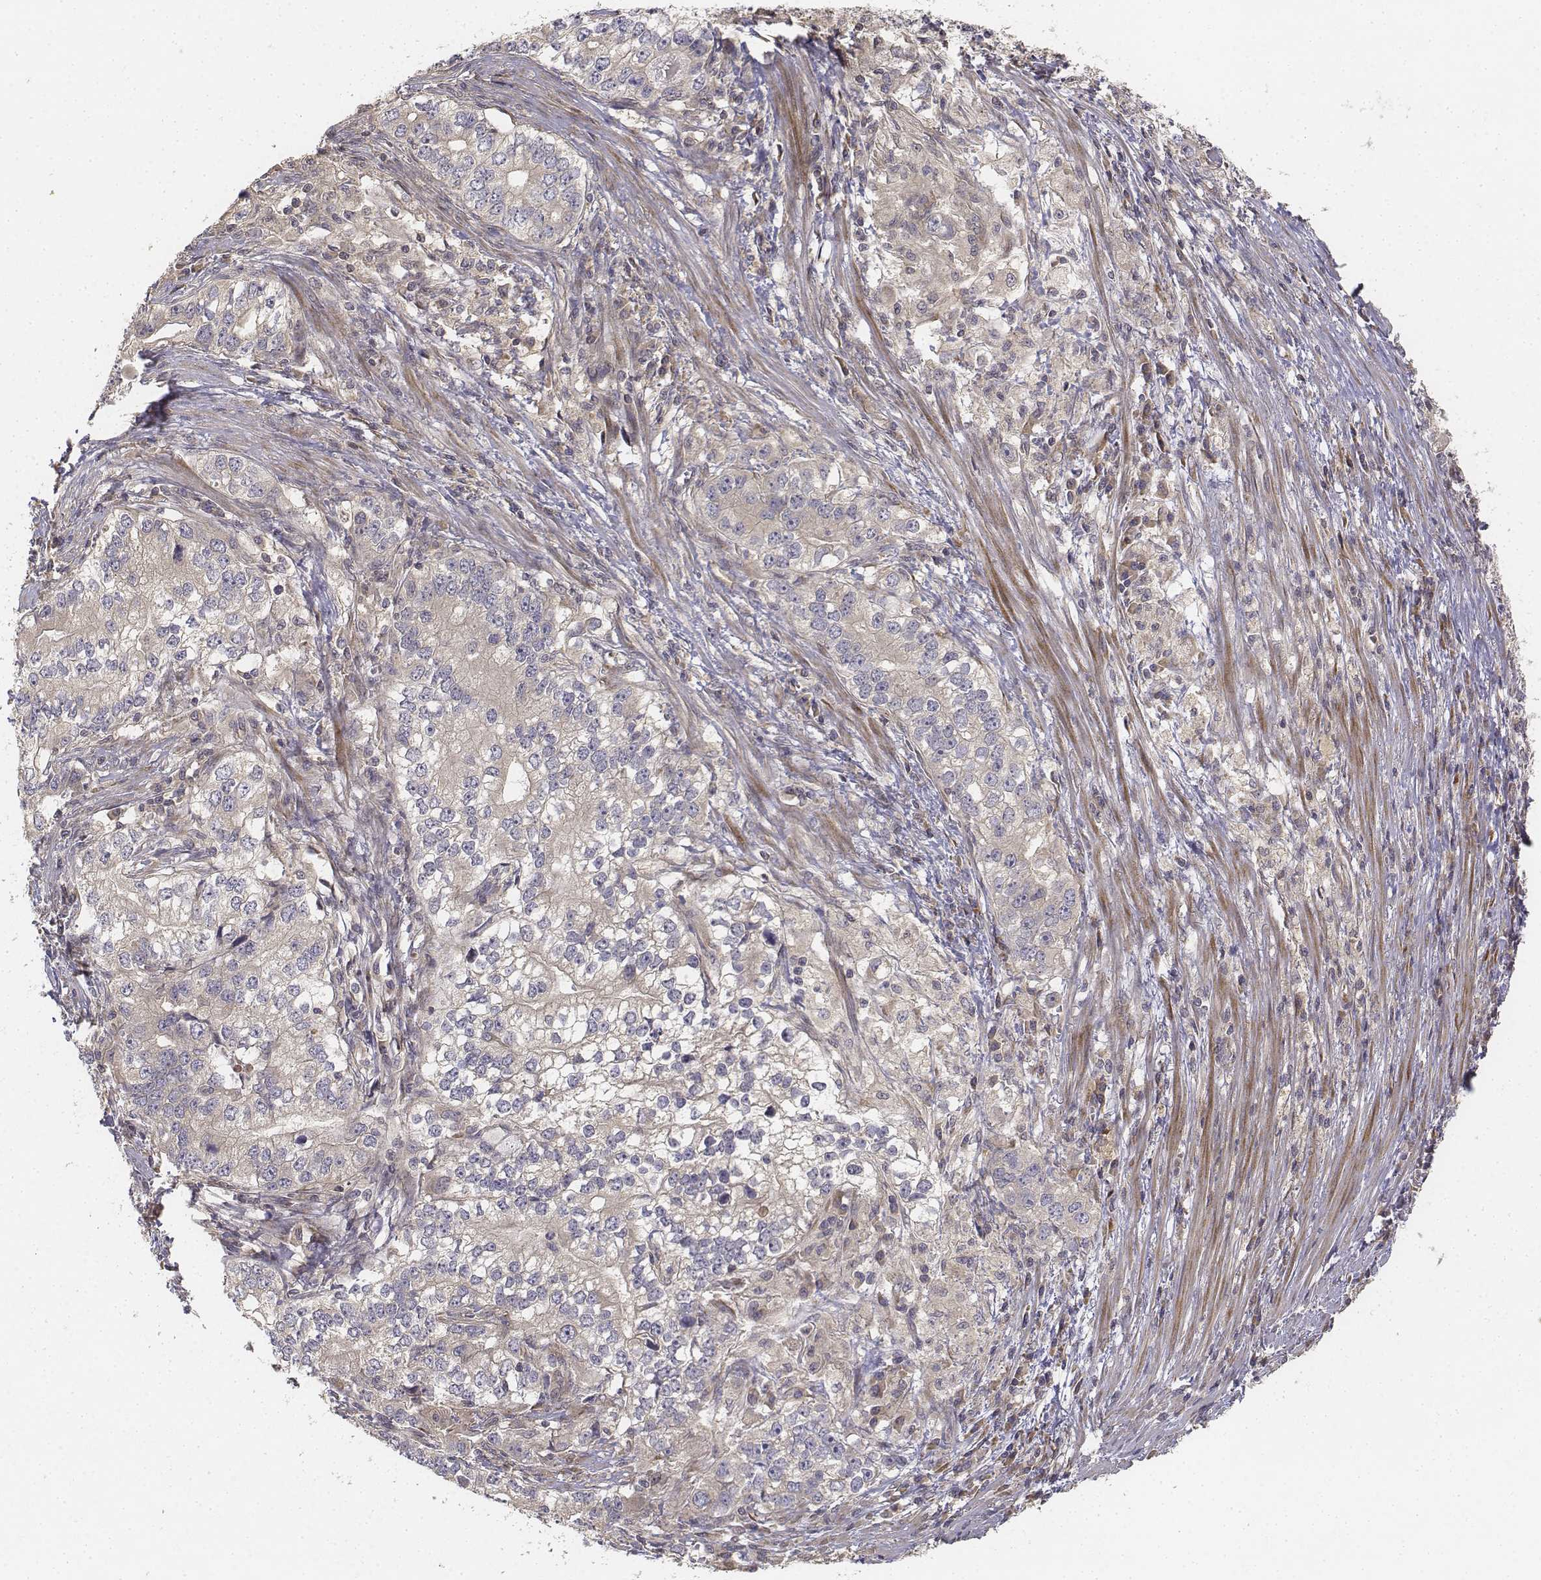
{"staining": {"intensity": "weak", "quantity": "<25%", "location": "cytoplasmic/membranous"}, "tissue": "stomach cancer", "cell_type": "Tumor cells", "image_type": "cancer", "snomed": [{"axis": "morphology", "description": "Adenocarcinoma, NOS"}, {"axis": "topography", "description": "Stomach, lower"}], "caption": "Immunohistochemistry (IHC) photomicrograph of stomach cancer (adenocarcinoma) stained for a protein (brown), which exhibits no staining in tumor cells.", "gene": "FBXO21", "patient": {"sex": "female", "age": 72}}